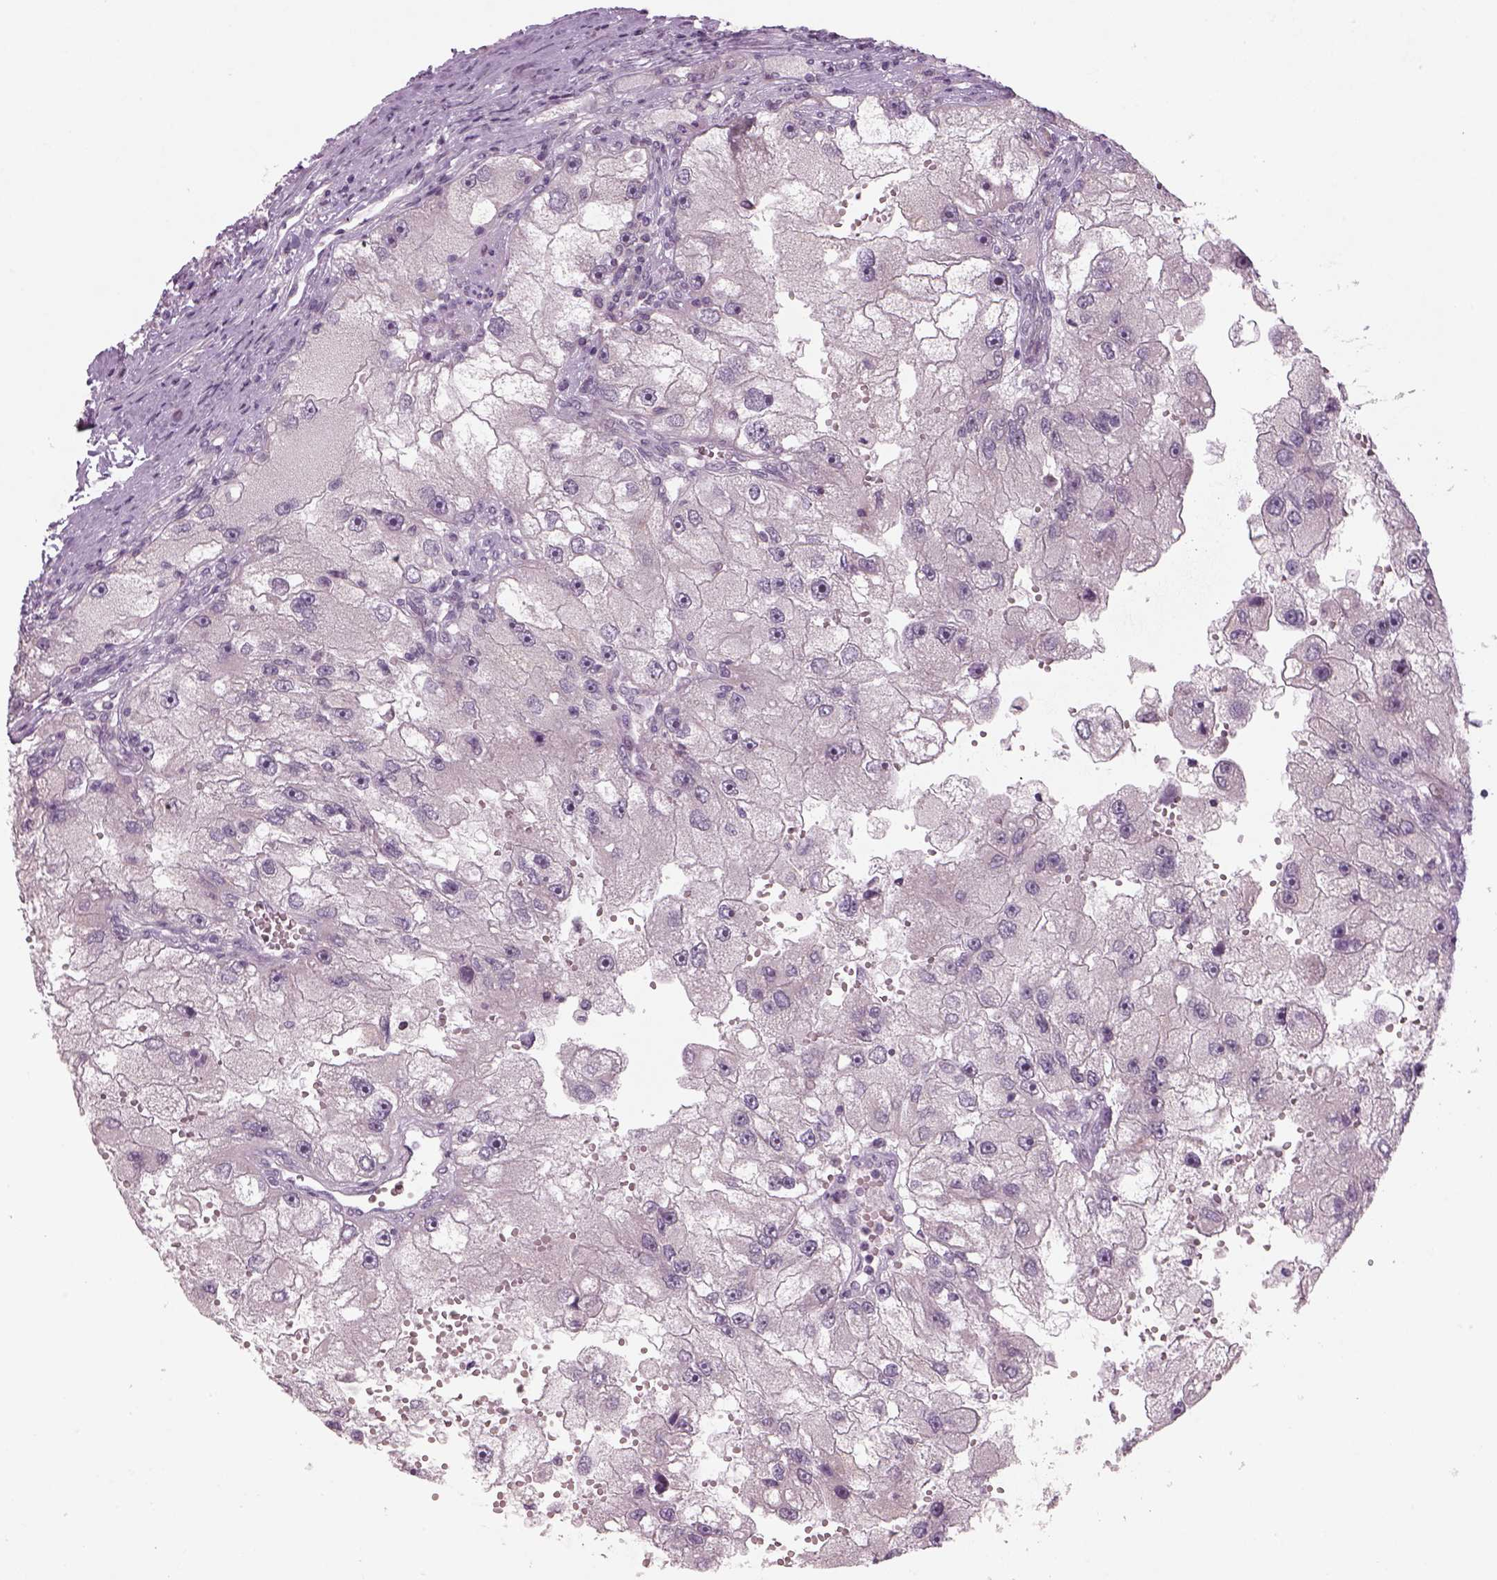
{"staining": {"intensity": "negative", "quantity": "none", "location": "none"}, "tissue": "renal cancer", "cell_type": "Tumor cells", "image_type": "cancer", "snomed": [{"axis": "morphology", "description": "Adenocarcinoma, NOS"}, {"axis": "topography", "description": "Kidney"}], "caption": "The image demonstrates no staining of tumor cells in renal cancer.", "gene": "PENK", "patient": {"sex": "male", "age": 63}}